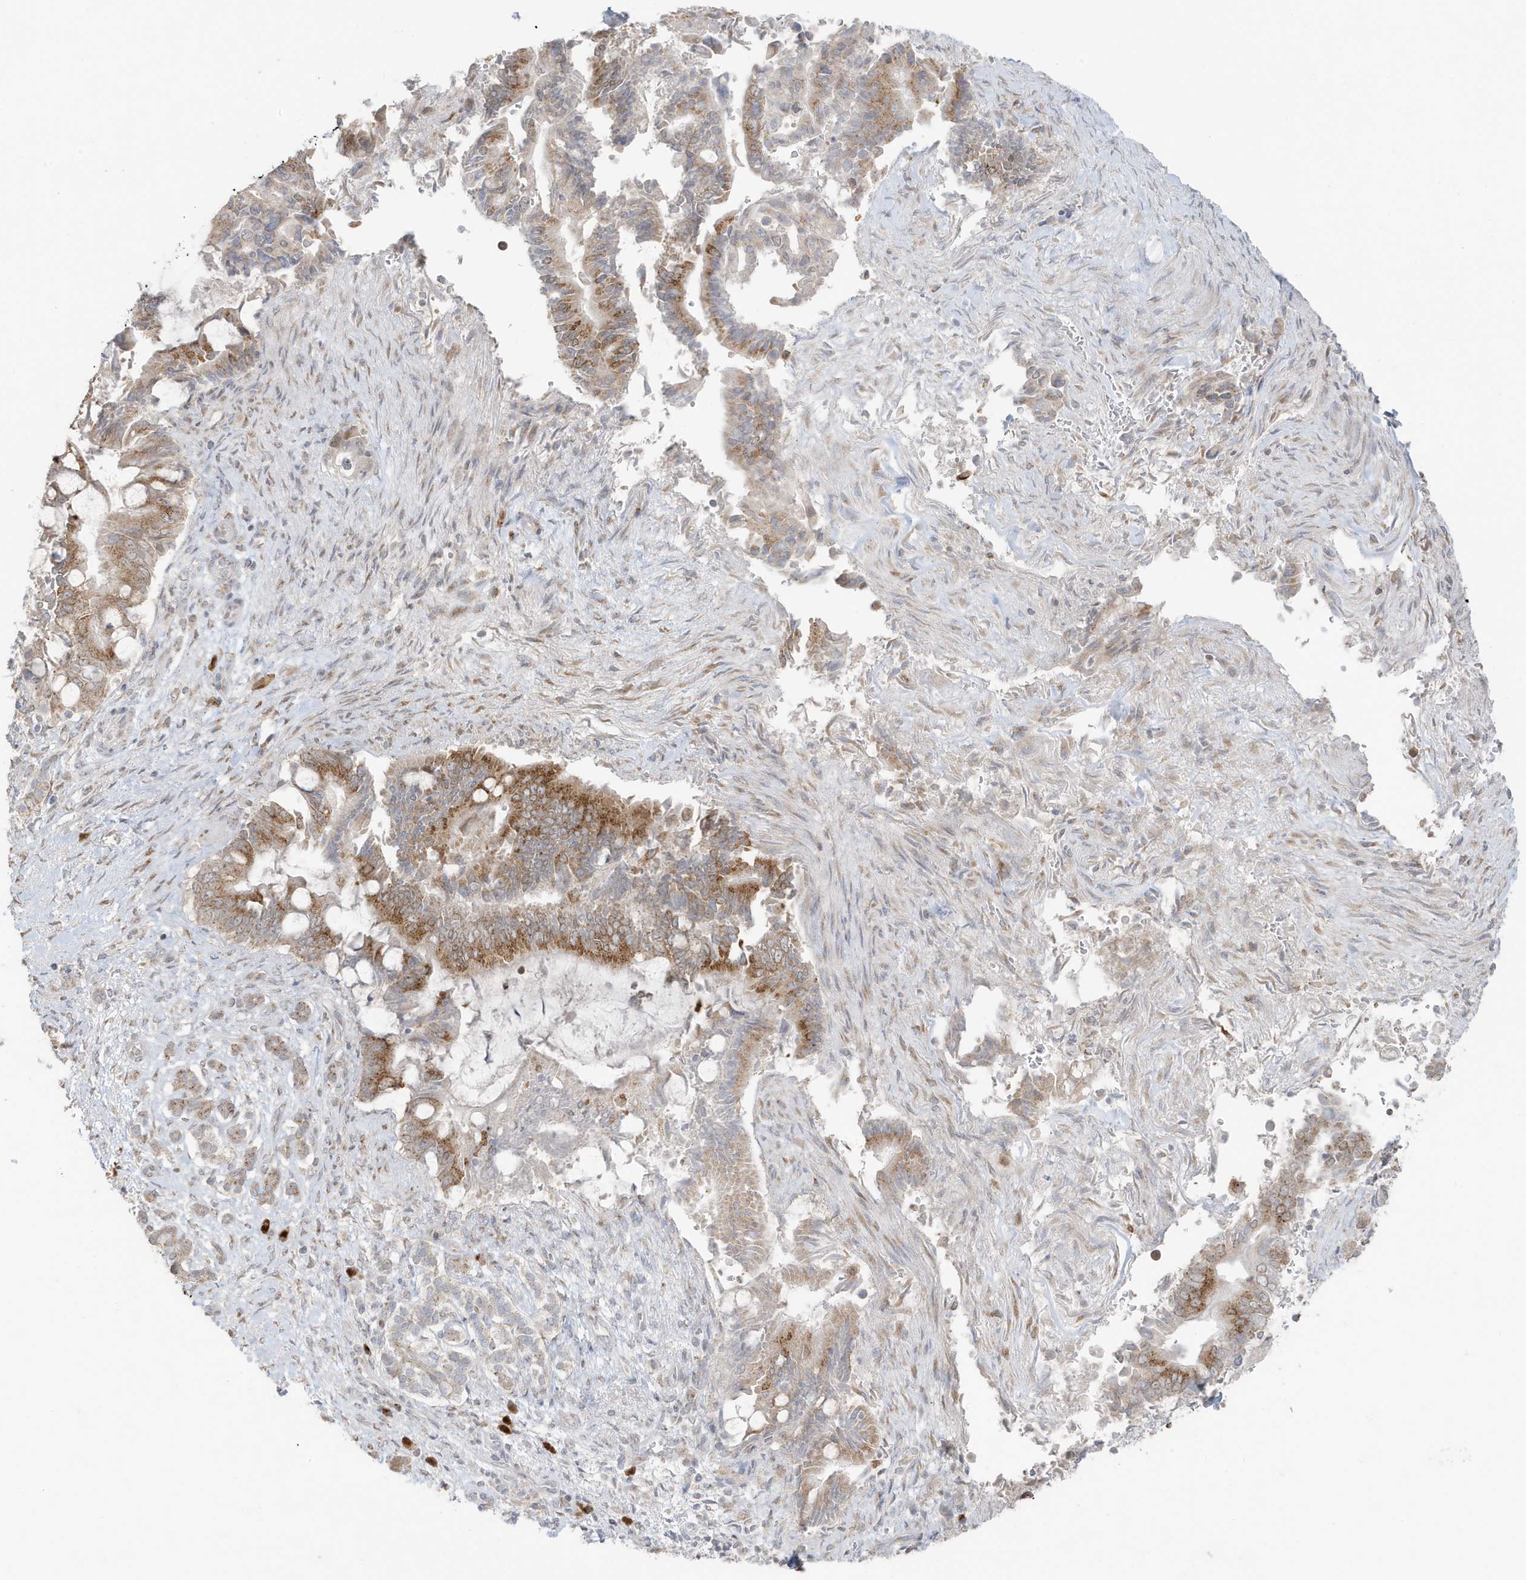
{"staining": {"intensity": "moderate", "quantity": ">75%", "location": "cytoplasmic/membranous"}, "tissue": "pancreatic cancer", "cell_type": "Tumor cells", "image_type": "cancer", "snomed": [{"axis": "morphology", "description": "Adenocarcinoma, NOS"}, {"axis": "topography", "description": "Pancreas"}], "caption": "Approximately >75% of tumor cells in human pancreatic adenocarcinoma reveal moderate cytoplasmic/membranous protein expression as visualized by brown immunohistochemical staining.", "gene": "RER1", "patient": {"sex": "male", "age": 68}}